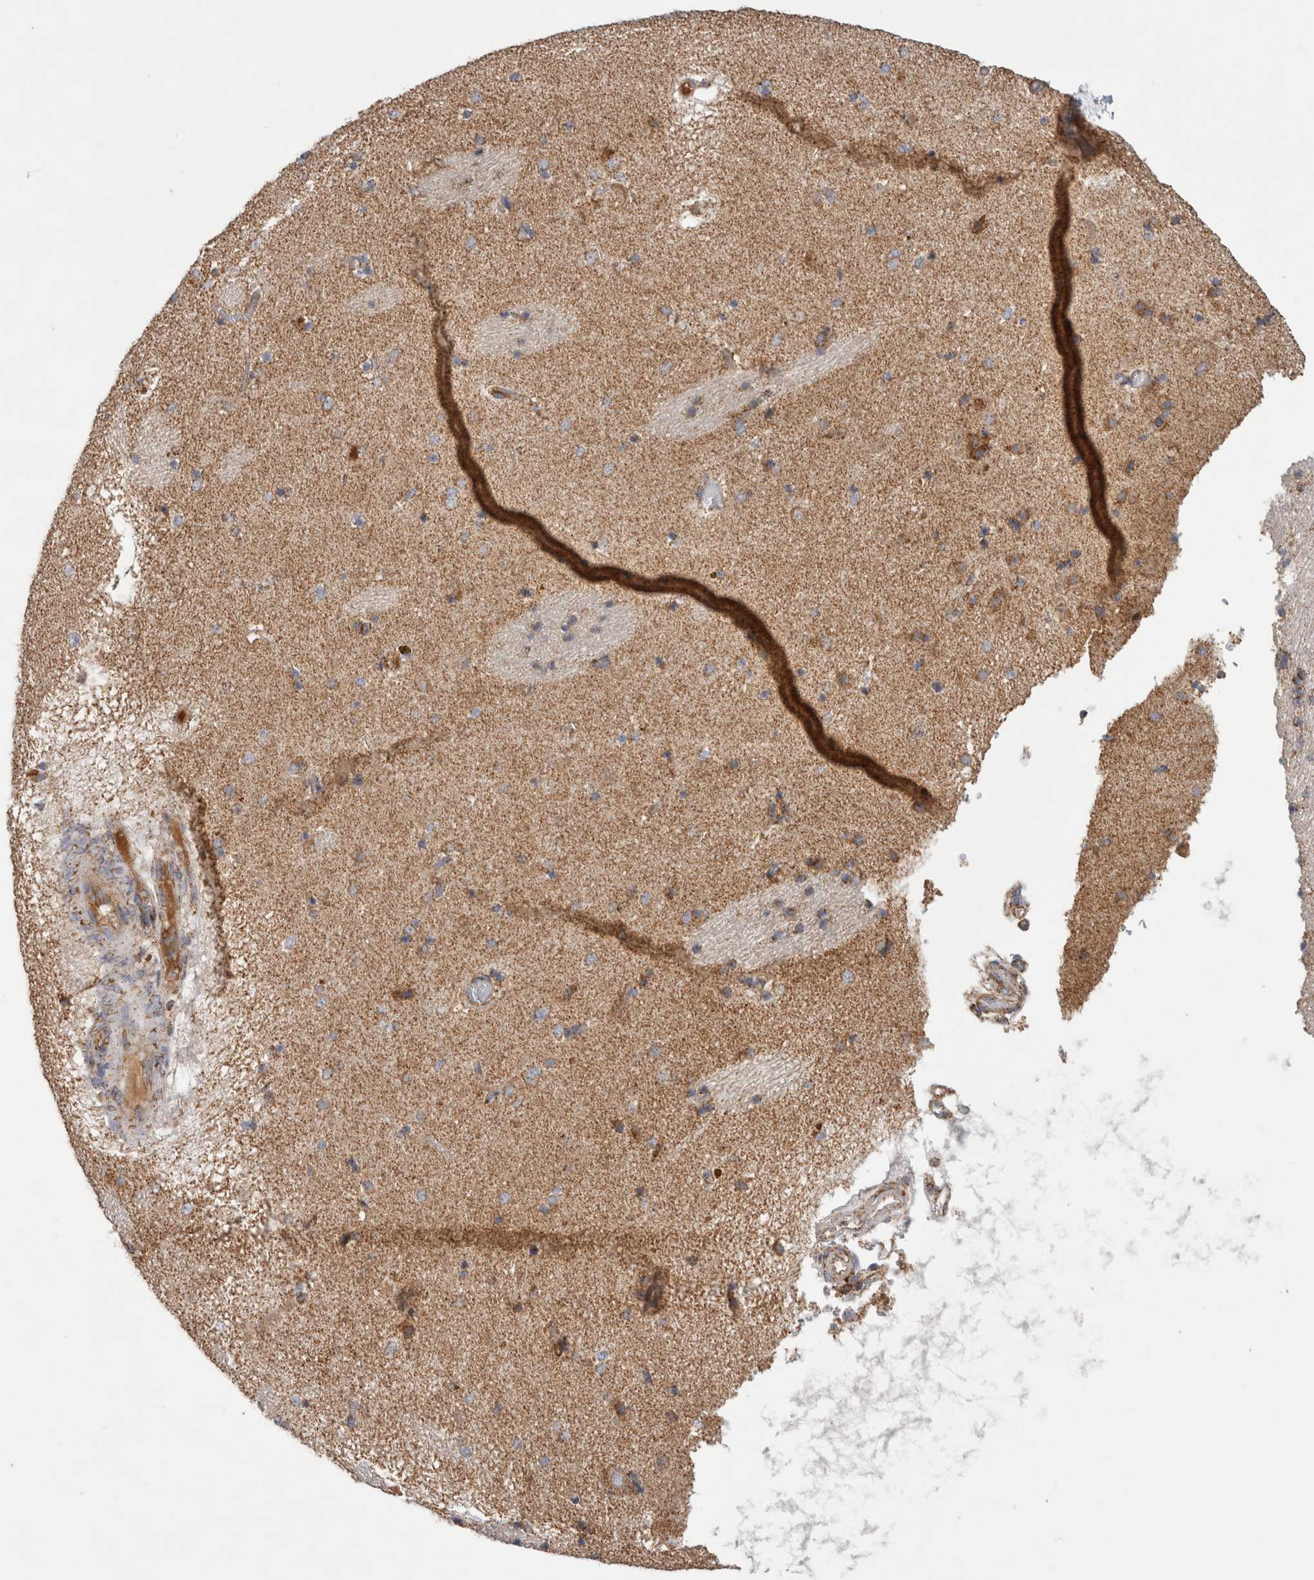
{"staining": {"intensity": "moderate", "quantity": "<25%", "location": "cytoplasmic/membranous"}, "tissue": "caudate", "cell_type": "Glial cells", "image_type": "normal", "snomed": [{"axis": "morphology", "description": "Normal tissue, NOS"}, {"axis": "topography", "description": "Lateral ventricle wall"}], "caption": "The micrograph shows immunohistochemical staining of unremarkable caudate. There is moderate cytoplasmic/membranous staining is identified in approximately <25% of glial cells. Ihc stains the protein in brown and the nuclei are stained blue.", "gene": "IARS2", "patient": {"sex": "male", "age": 70}}